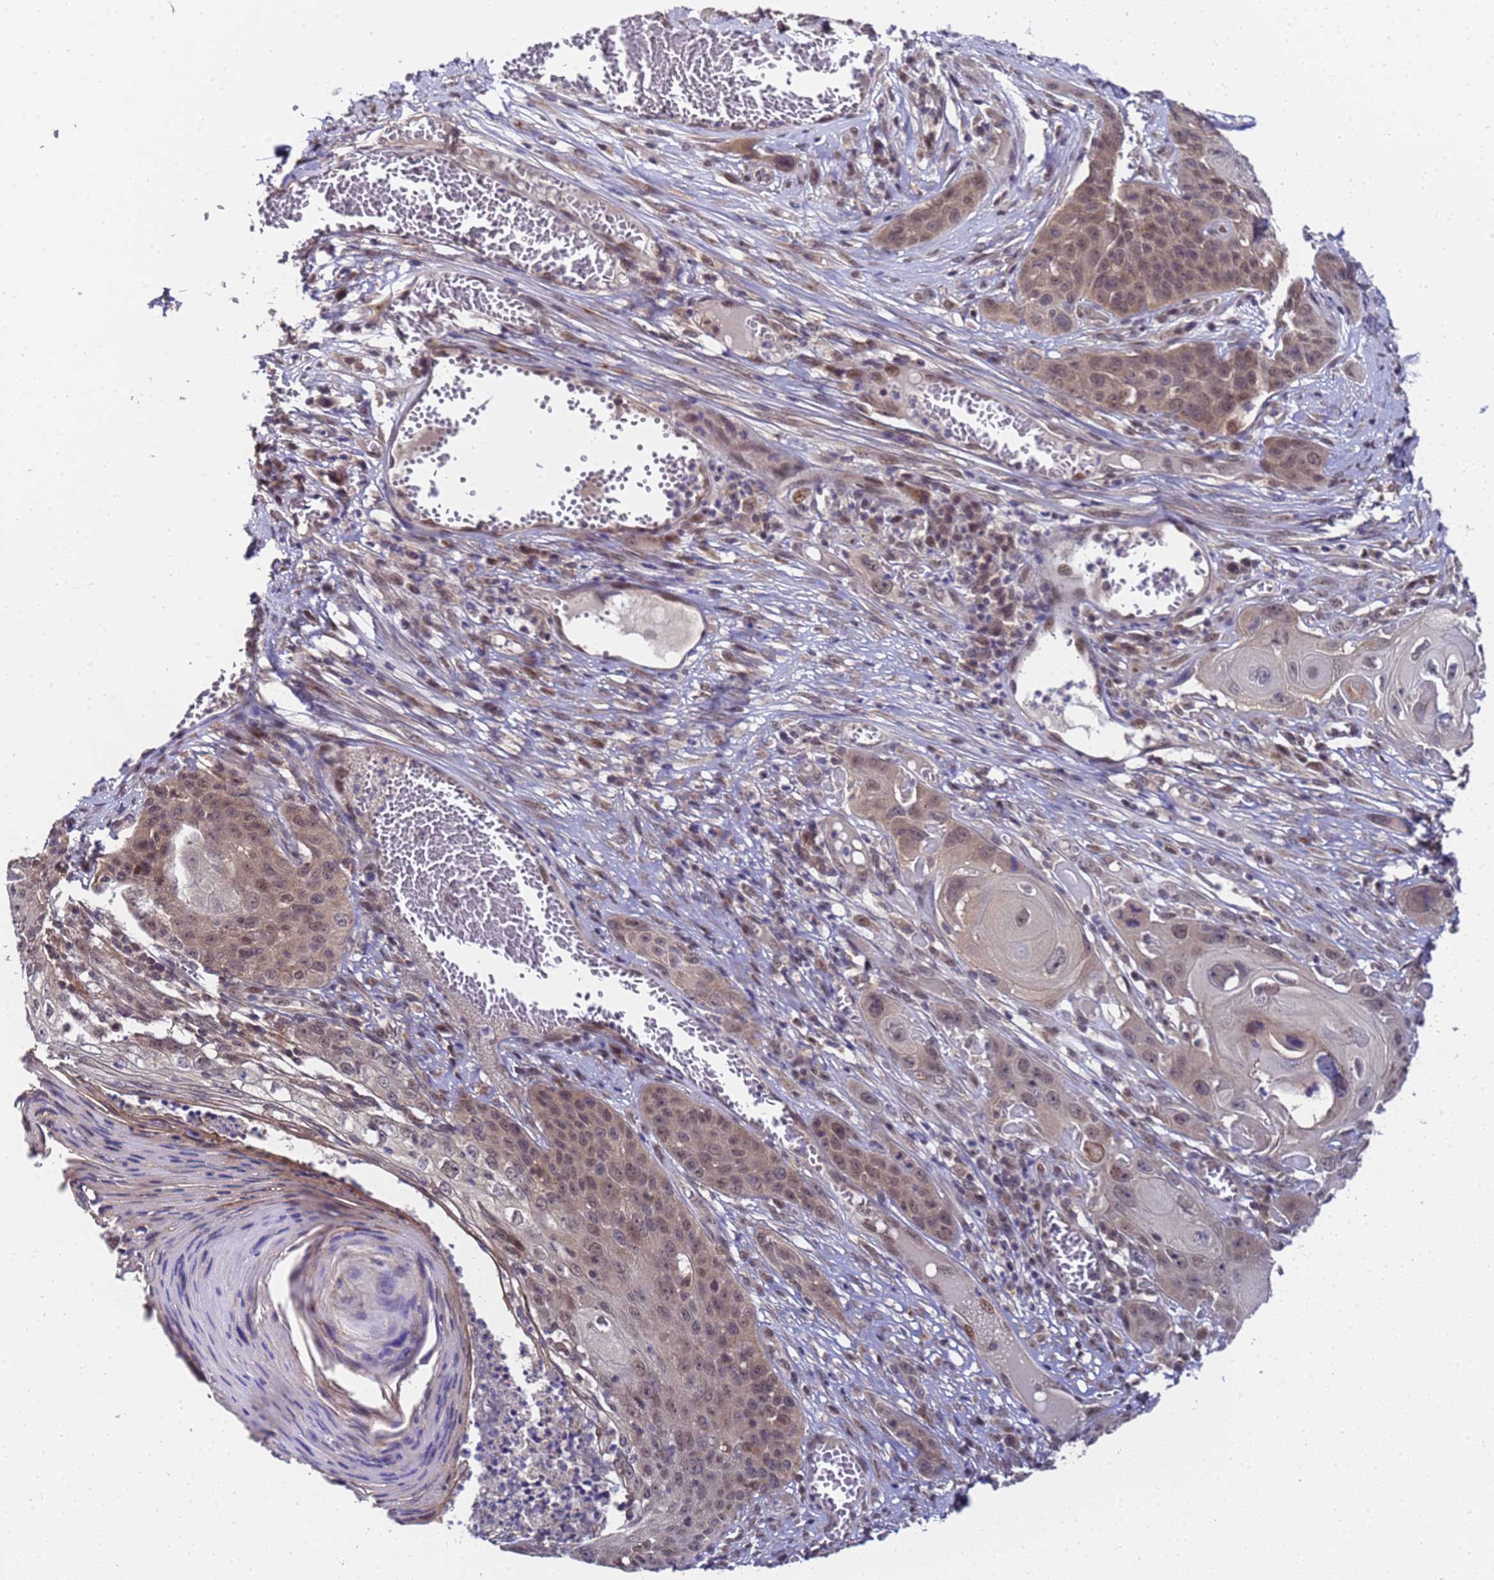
{"staining": {"intensity": "moderate", "quantity": ">75%", "location": "nuclear"}, "tissue": "skin cancer", "cell_type": "Tumor cells", "image_type": "cancer", "snomed": [{"axis": "morphology", "description": "Squamous cell carcinoma, NOS"}, {"axis": "topography", "description": "Skin"}], "caption": "Immunohistochemistry (IHC) of squamous cell carcinoma (skin) demonstrates medium levels of moderate nuclear positivity in approximately >75% of tumor cells. The staining was performed using DAB (3,3'-diaminobenzidine), with brown indicating positive protein expression. Nuclei are stained blue with hematoxylin.", "gene": "ANAPC13", "patient": {"sex": "male", "age": 55}}